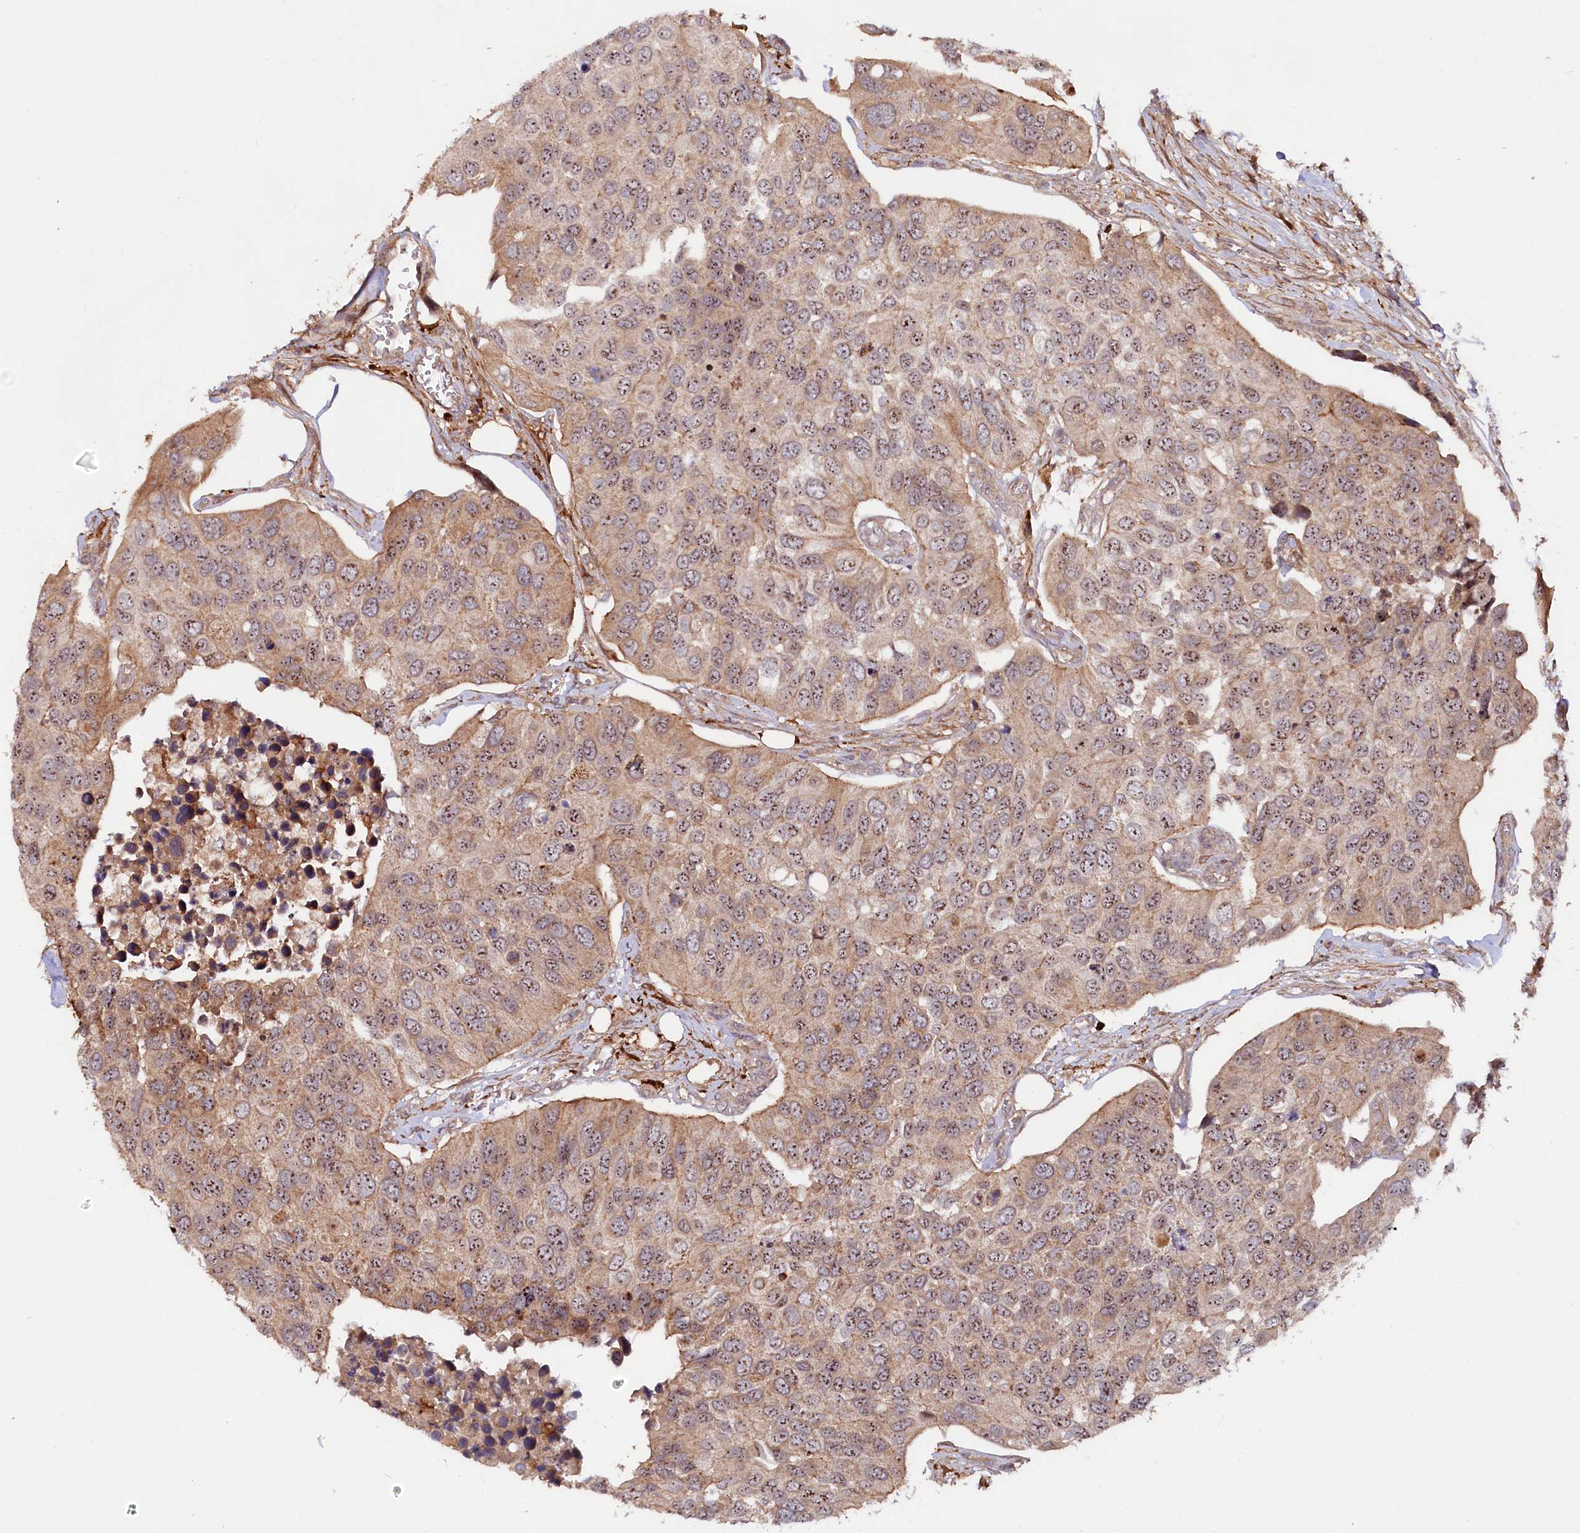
{"staining": {"intensity": "moderate", "quantity": ">75%", "location": "cytoplasmic/membranous,nuclear"}, "tissue": "urothelial cancer", "cell_type": "Tumor cells", "image_type": "cancer", "snomed": [{"axis": "morphology", "description": "Urothelial carcinoma, High grade"}, {"axis": "topography", "description": "Urinary bladder"}], "caption": "Protein staining exhibits moderate cytoplasmic/membranous and nuclear staining in about >75% of tumor cells in urothelial cancer. (Brightfield microscopy of DAB IHC at high magnification).", "gene": "NEDD1", "patient": {"sex": "male", "age": 74}}